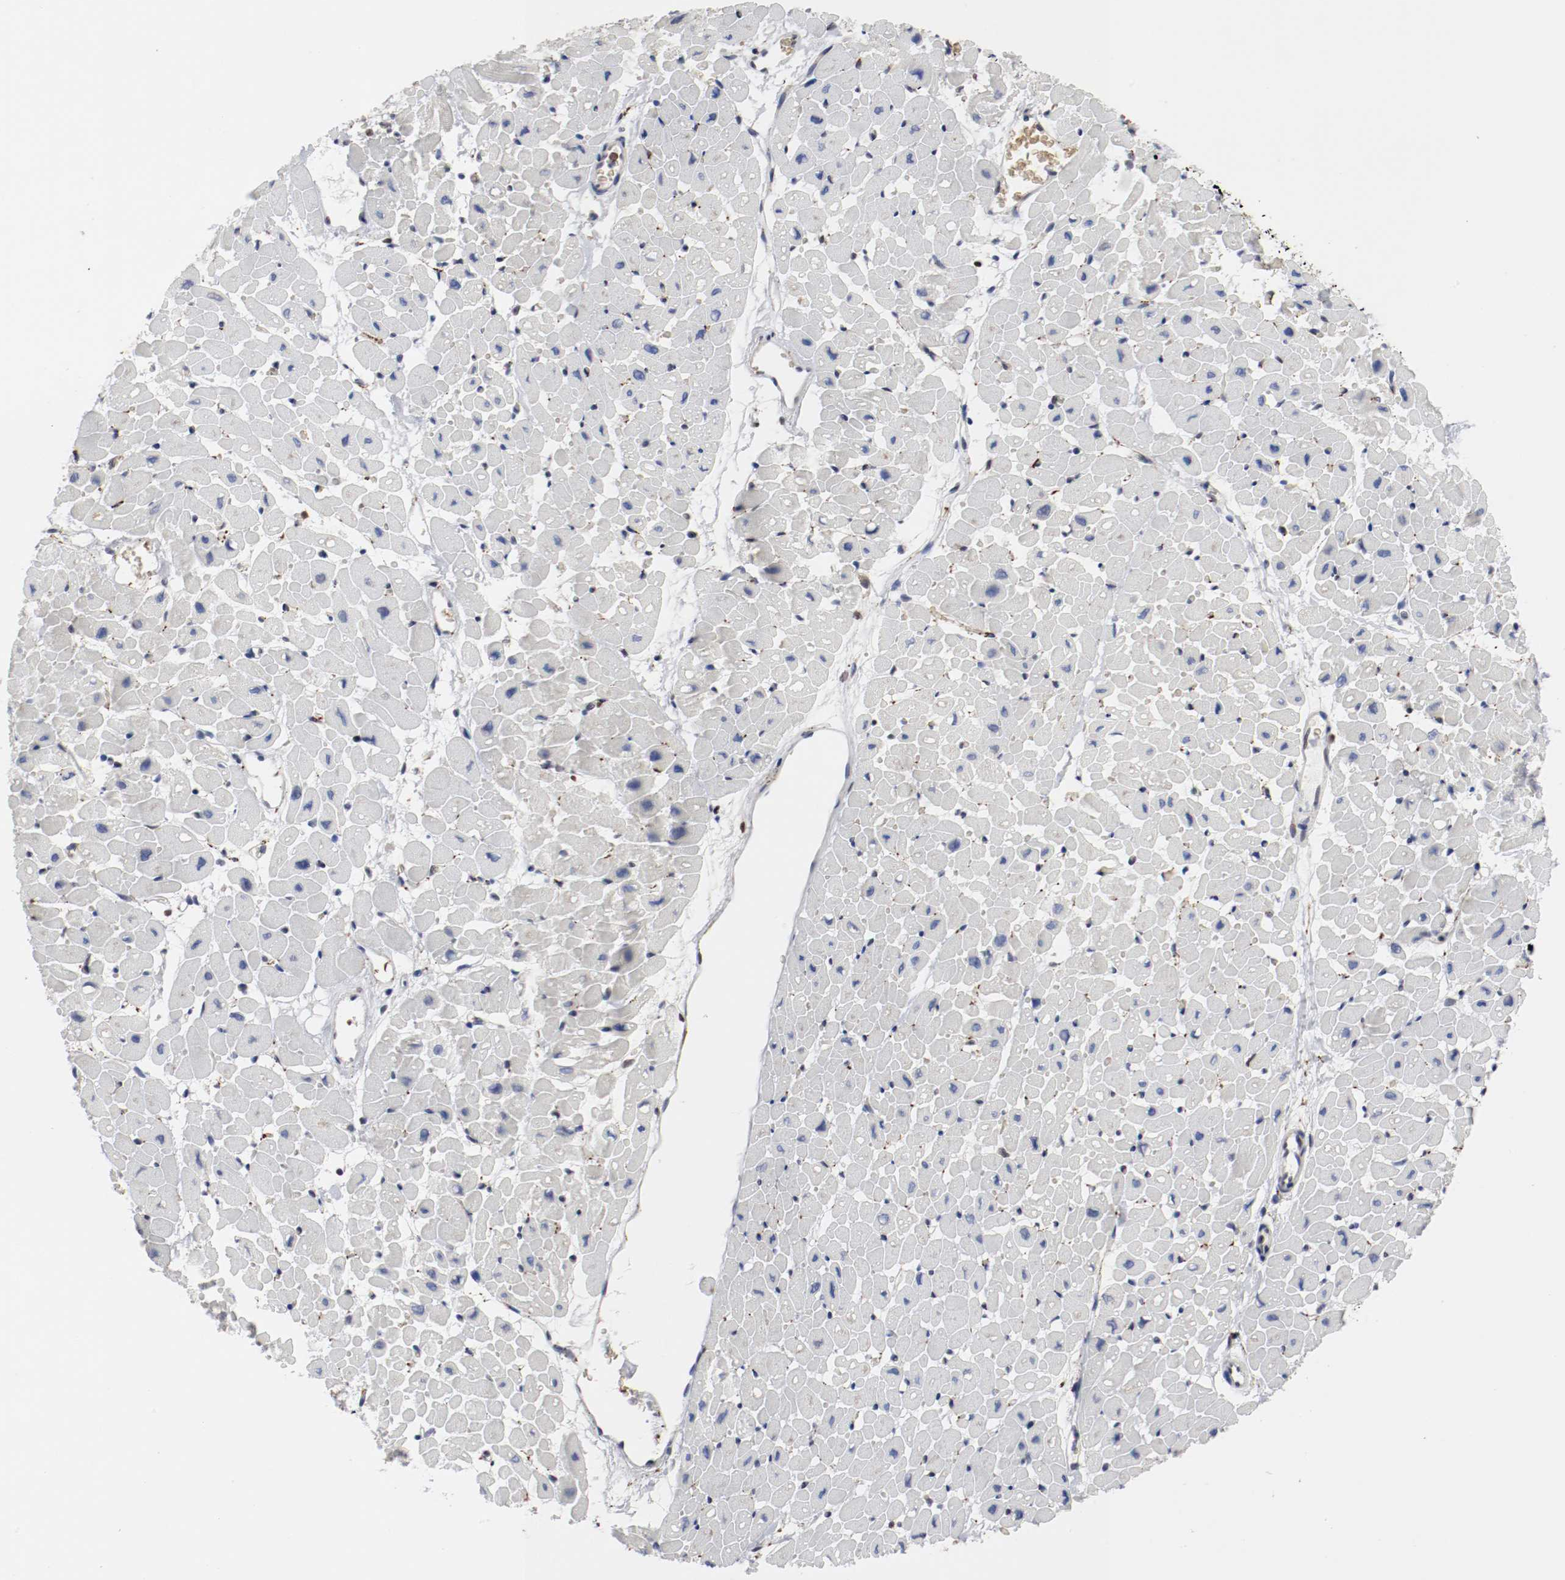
{"staining": {"intensity": "negative", "quantity": "none", "location": "none"}, "tissue": "heart muscle", "cell_type": "Cardiomyocytes", "image_type": "normal", "snomed": [{"axis": "morphology", "description": "Normal tissue, NOS"}, {"axis": "topography", "description": "Heart"}], "caption": "This is a photomicrograph of immunohistochemistry (IHC) staining of normal heart muscle, which shows no staining in cardiomyocytes. The staining is performed using DAB (3,3'-diaminobenzidine) brown chromogen with nuclei counter-stained in using hematoxylin.", "gene": "JUND", "patient": {"sex": "male", "age": 45}}